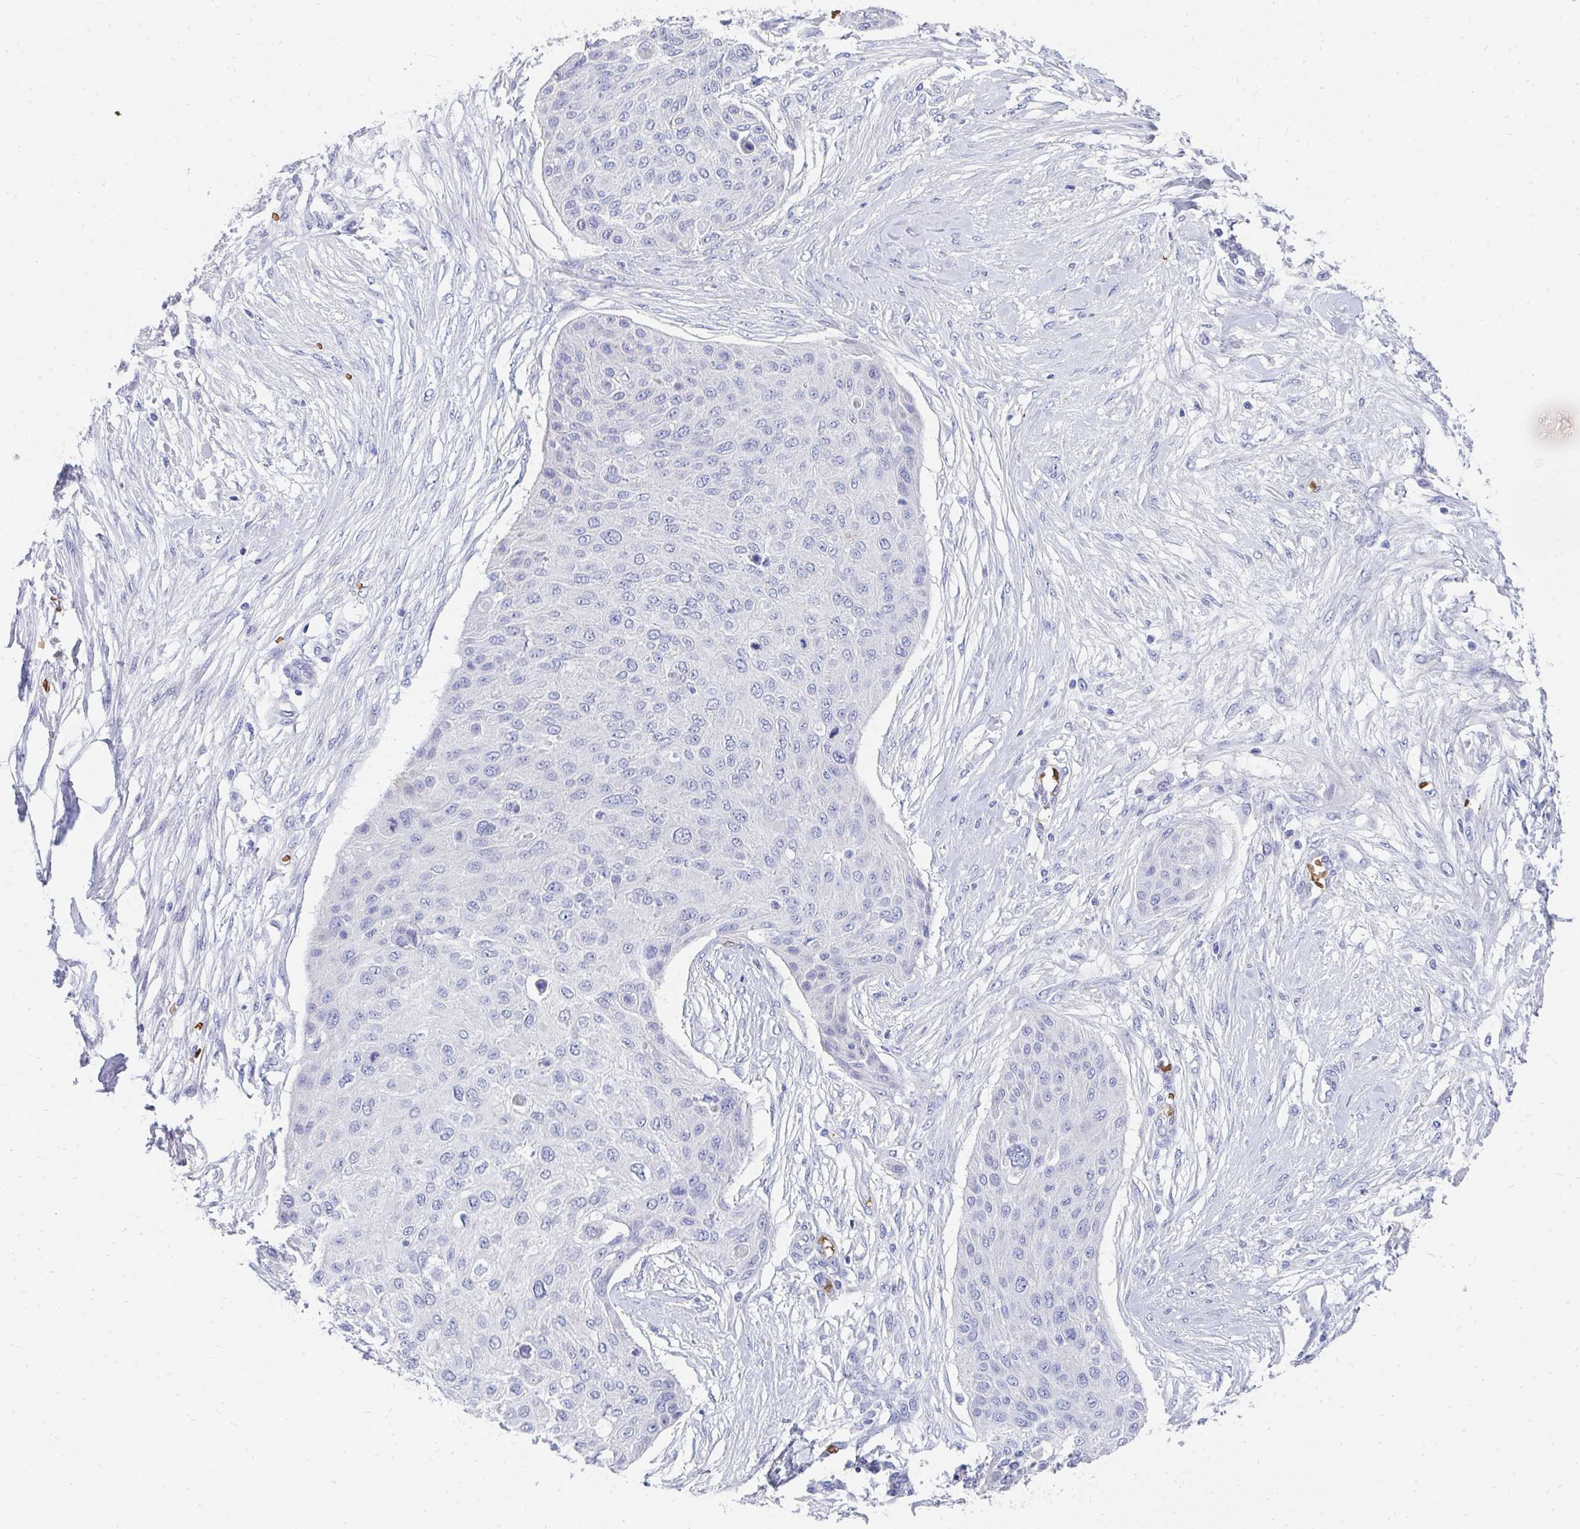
{"staining": {"intensity": "negative", "quantity": "none", "location": "none"}, "tissue": "skin cancer", "cell_type": "Tumor cells", "image_type": "cancer", "snomed": [{"axis": "morphology", "description": "Squamous cell carcinoma, NOS"}, {"axis": "topography", "description": "Skin"}], "caption": "A high-resolution histopathology image shows immunohistochemistry (IHC) staining of skin squamous cell carcinoma, which demonstrates no significant positivity in tumor cells. (DAB (3,3'-diaminobenzidine) immunohistochemistry visualized using brightfield microscopy, high magnification).", "gene": "MROH2B", "patient": {"sex": "female", "age": 87}}